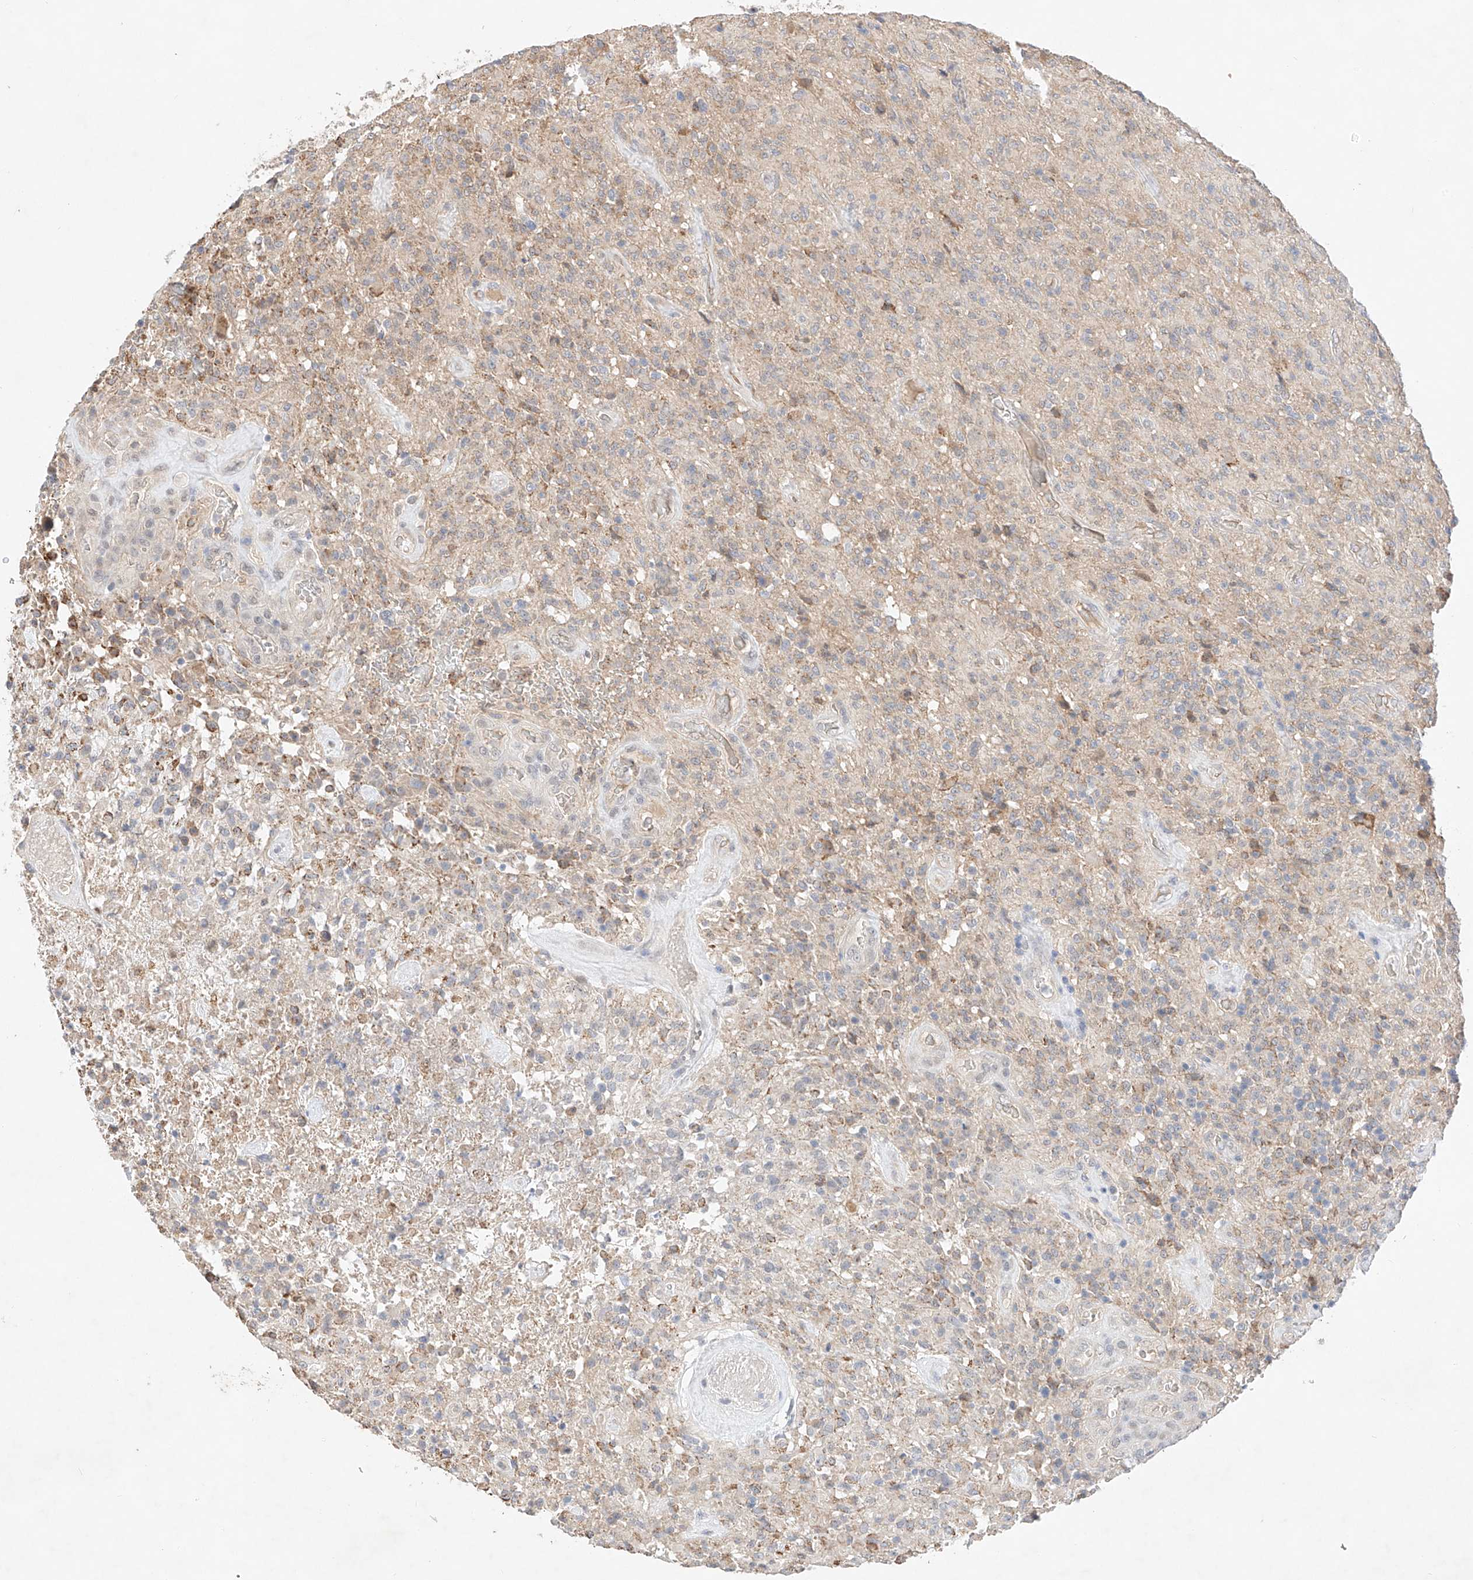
{"staining": {"intensity": "negative", "quantity": "none", "location": "none"}, "tissue": "glioma", "cell_type": "Tumor cells", "image_type": "cancer", "snomed": [{"axis": "morphology", "description": "Glioma, malignant, High grade"}, {"axis": "topography", "description": "Brain"}], "caption": "Immunohistochemistry micrograph of neoplastic tissue: malignant glioma (high-grade) stained with DAB demonstrates no significant protein staining in tumor cells.", "gene": "IL22RA2", "patient": {"sex": "female", "age": 57}}